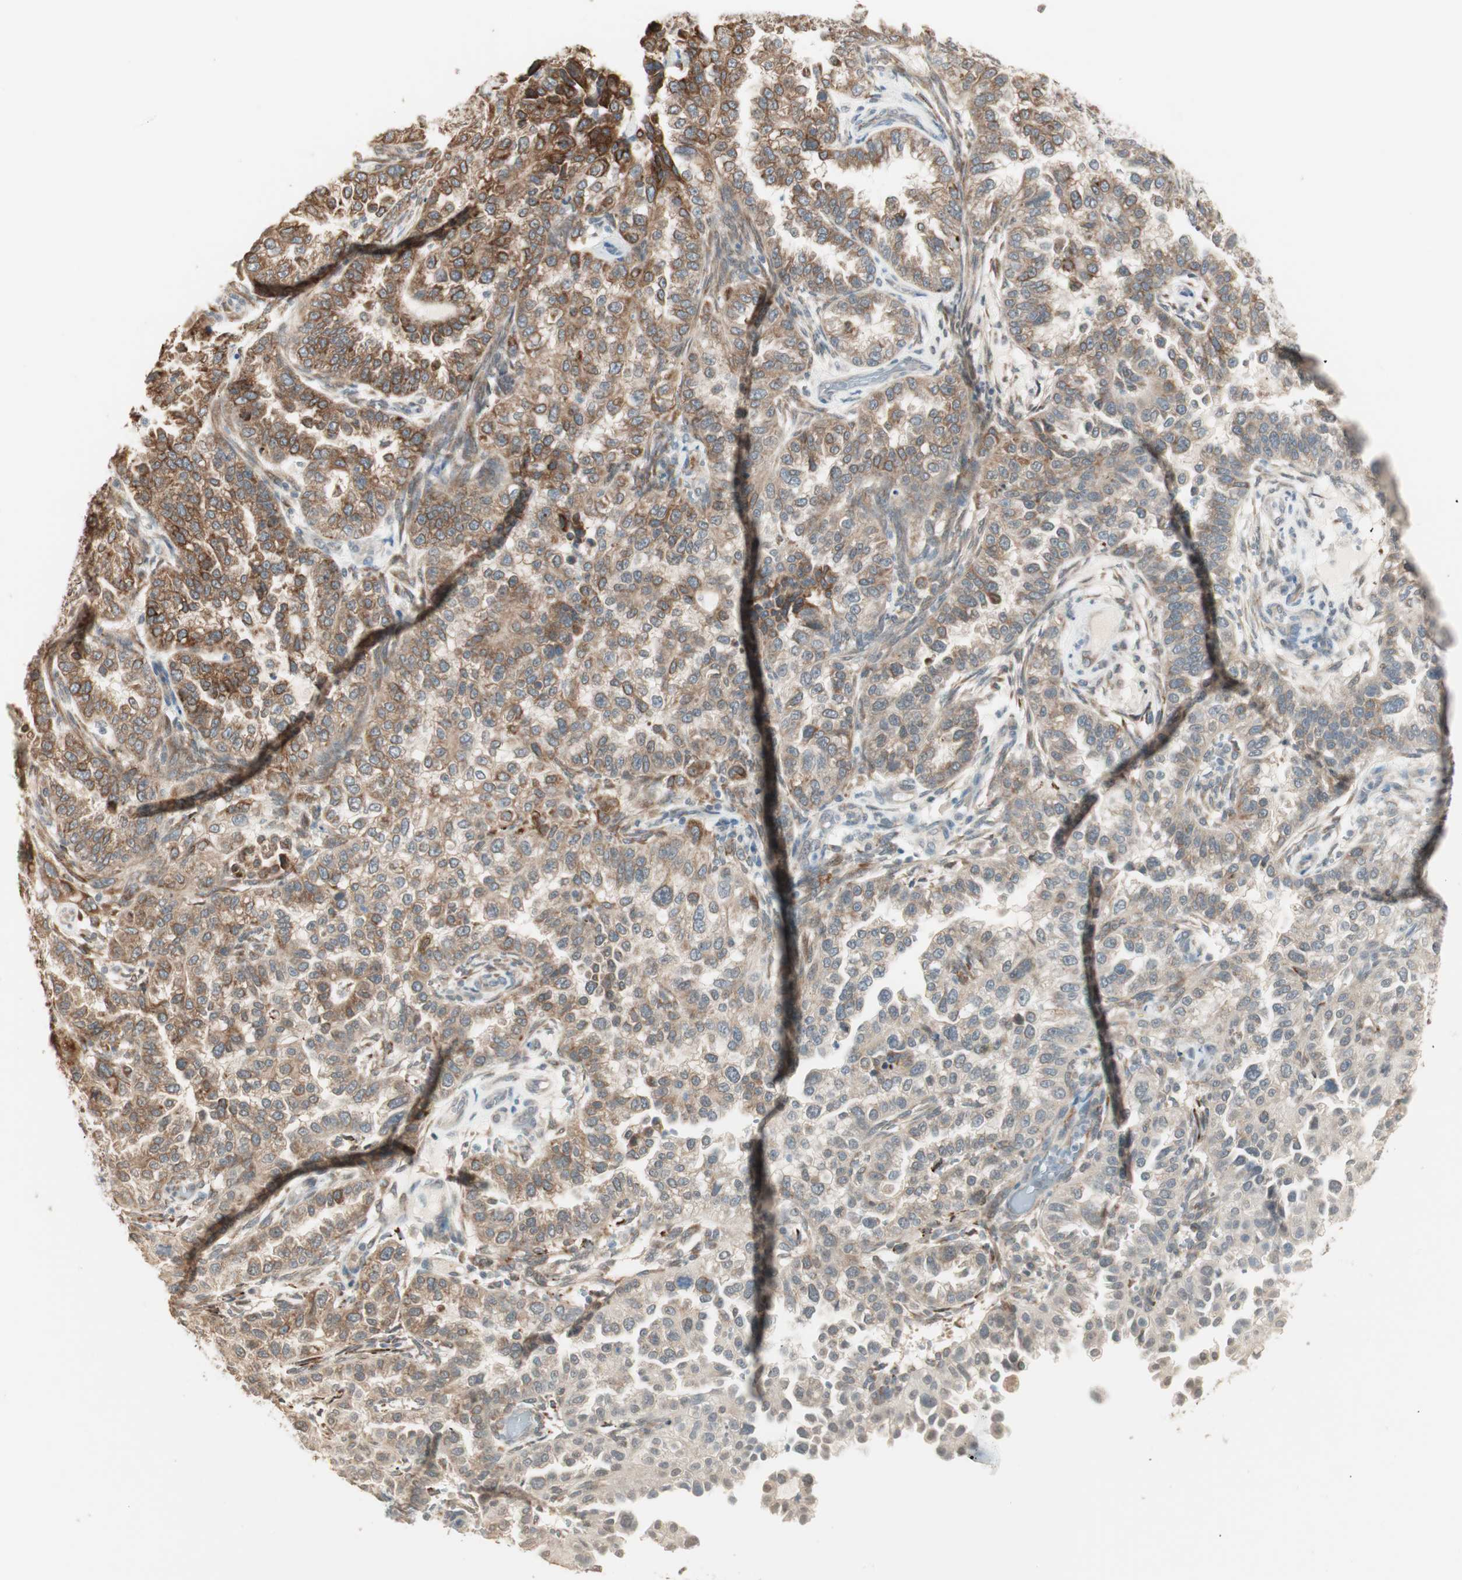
{"staining": {"intensity": "strong", "quantity": ">75%", "location": "cytoplasmic/membranous"}, "tissue": "endometrial cancer", "cell_type": "Tumor cells", "image_type": "cancer", "snomed": [{"axis": "morphology", "description": "Adenocarcinoma, NOS"}, {"axis": "topography", "description": "Endometrium"}], "caption": "IHC photomicrograph of neoplastic tissue: human endometrial cancer stained using immunohistochemistry displays high levels of strong protein expression localized specifically in the cytoplasmic/membranous of tumor cells, appearing as a cytoplasmic/membranous brown color.", "gene": "TASOR", "patient": {"sex": "female", "age": 85}}